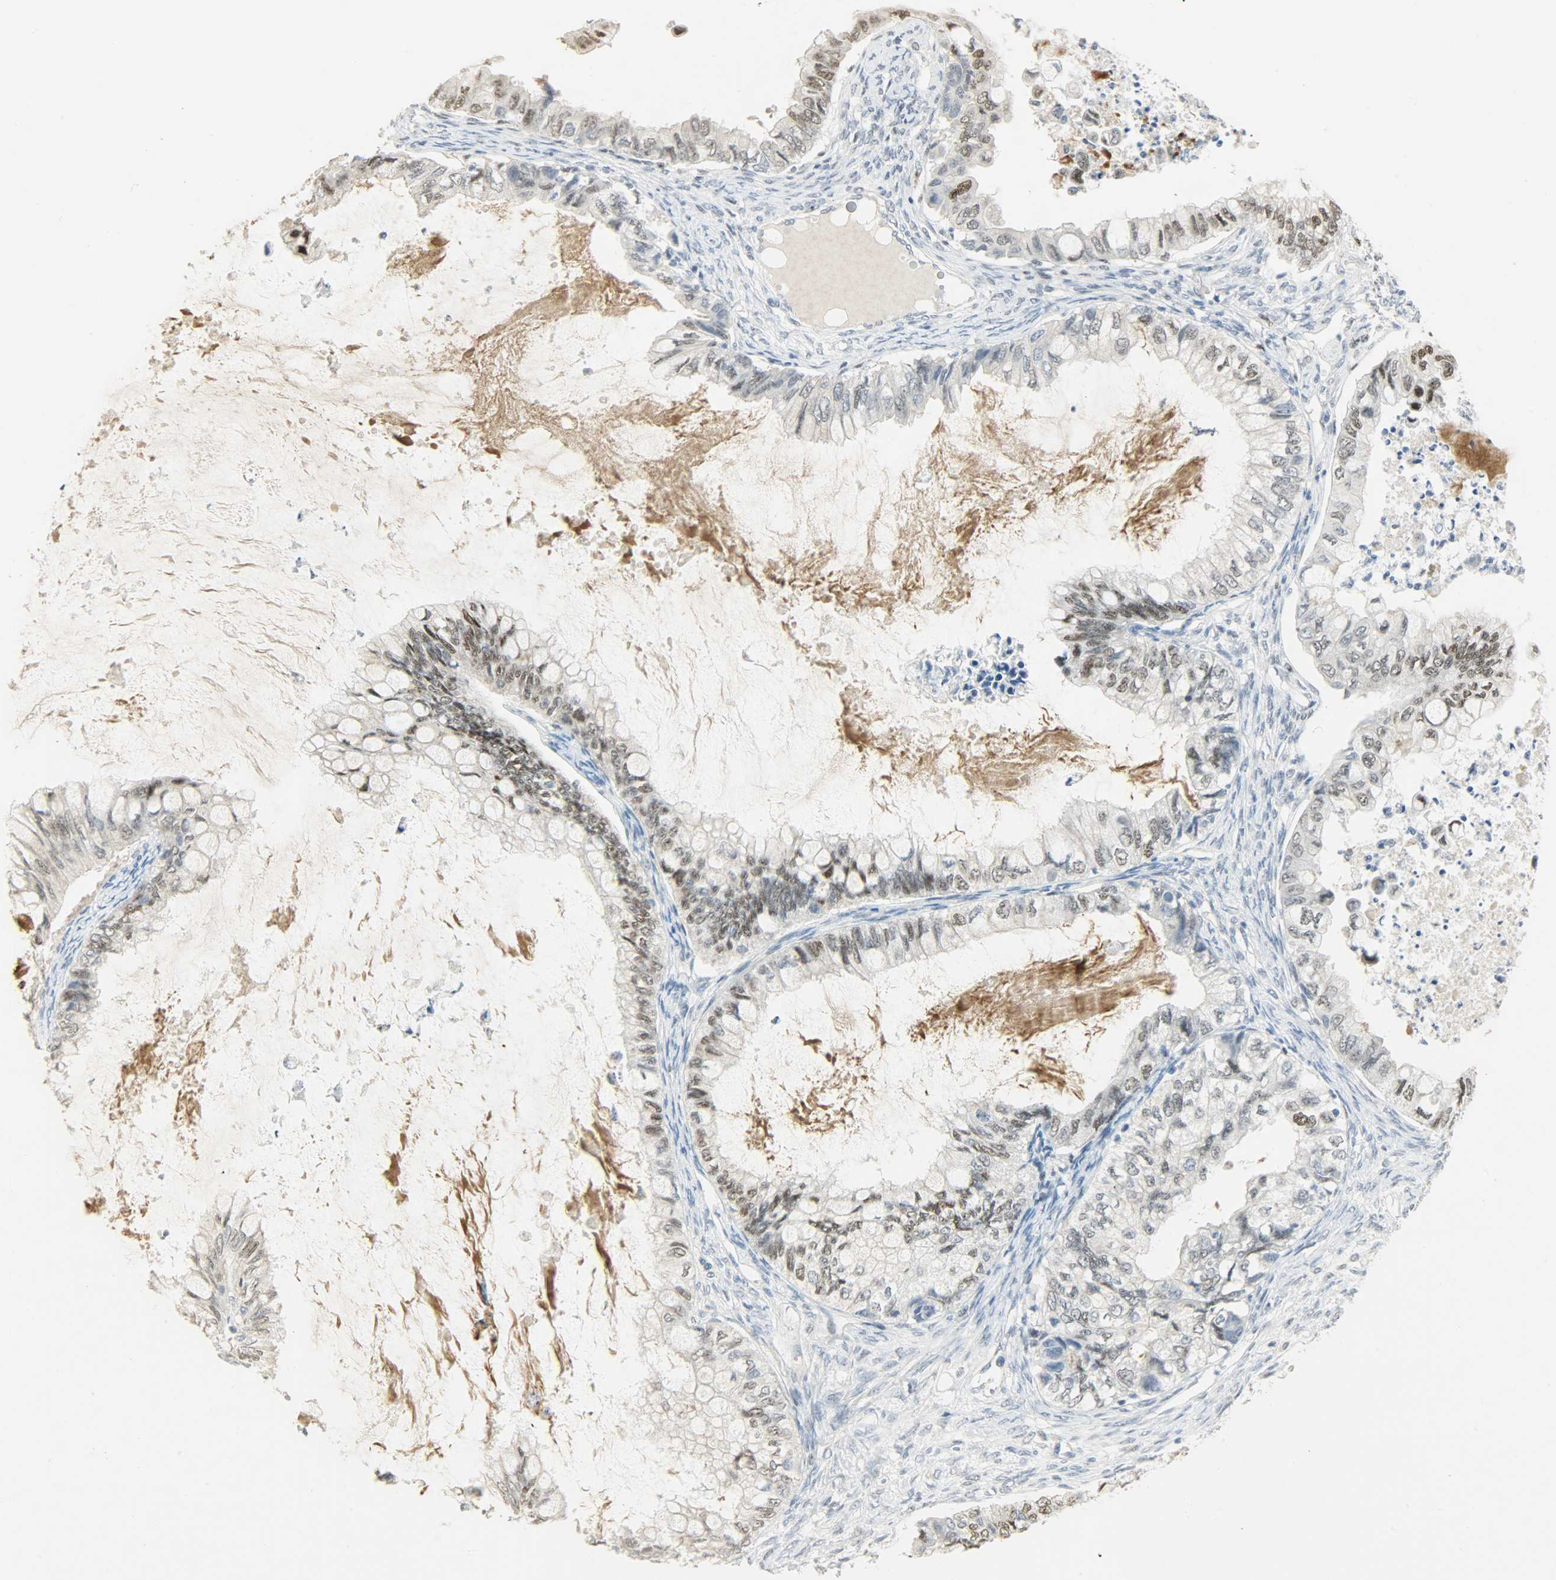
{"staining": {"intensity": "moderate", "quantity": ">75%", "location": "cytoplasmic/membranous,nuclear"}, "tissue": "ovarian cancer", "cell_type": "Tumor cells", "image_type": "cancer", "snomed": [{"axis": "morphology", "description": "Cystadenocarcinoma, mucinous, NOS"}, {"axis": "topography", "description": "Ovary"}], "caption": "There is medium levels of moderate cytoplasmic/membranous and nuclear positivity in tumor cells of ovarian mucinous cystadenocarcinoma, as demonstrated by immunohistochemical staining (brown color).", "gene": "PPARG", "patient": {"sex": "female", "age": 80}}